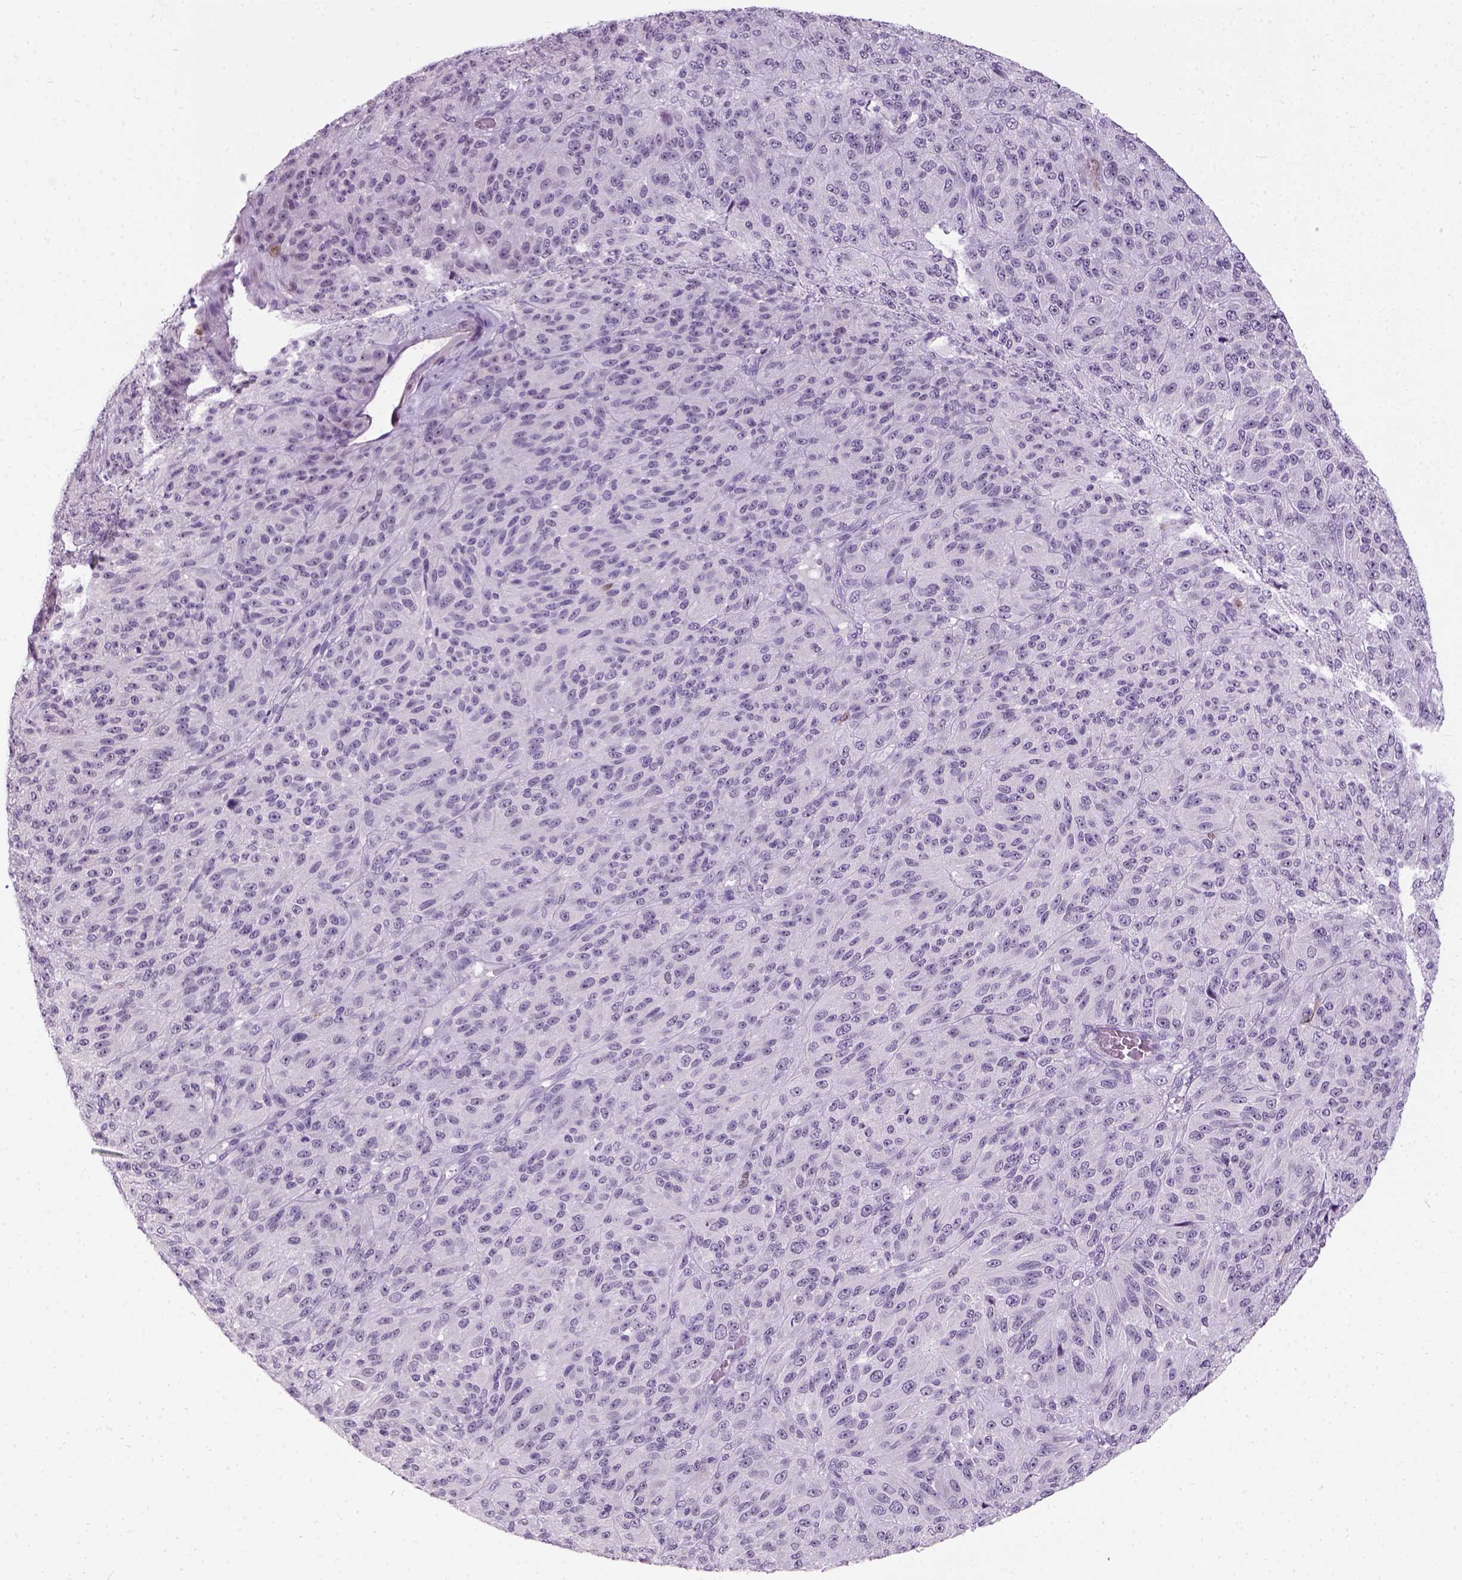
{"staining": {"intensity": "negative", "quantity": "none", "location": "none"}, "tissue": "melanoma", "cell_type": "Tumor cells", "image_type": "cancer", "snomed": [{"axis": "morphology", "description": "Malignant melanoma, Metastatic site"}, {"axis": "topography", "description": "Brain"}], "caption": "IHC micrograph of human melanoma stained for a protein (brown), which displays no positivity in tumor cells.", "gene": "AXDND1", "patient": {"sex": "female", "age": 56}}